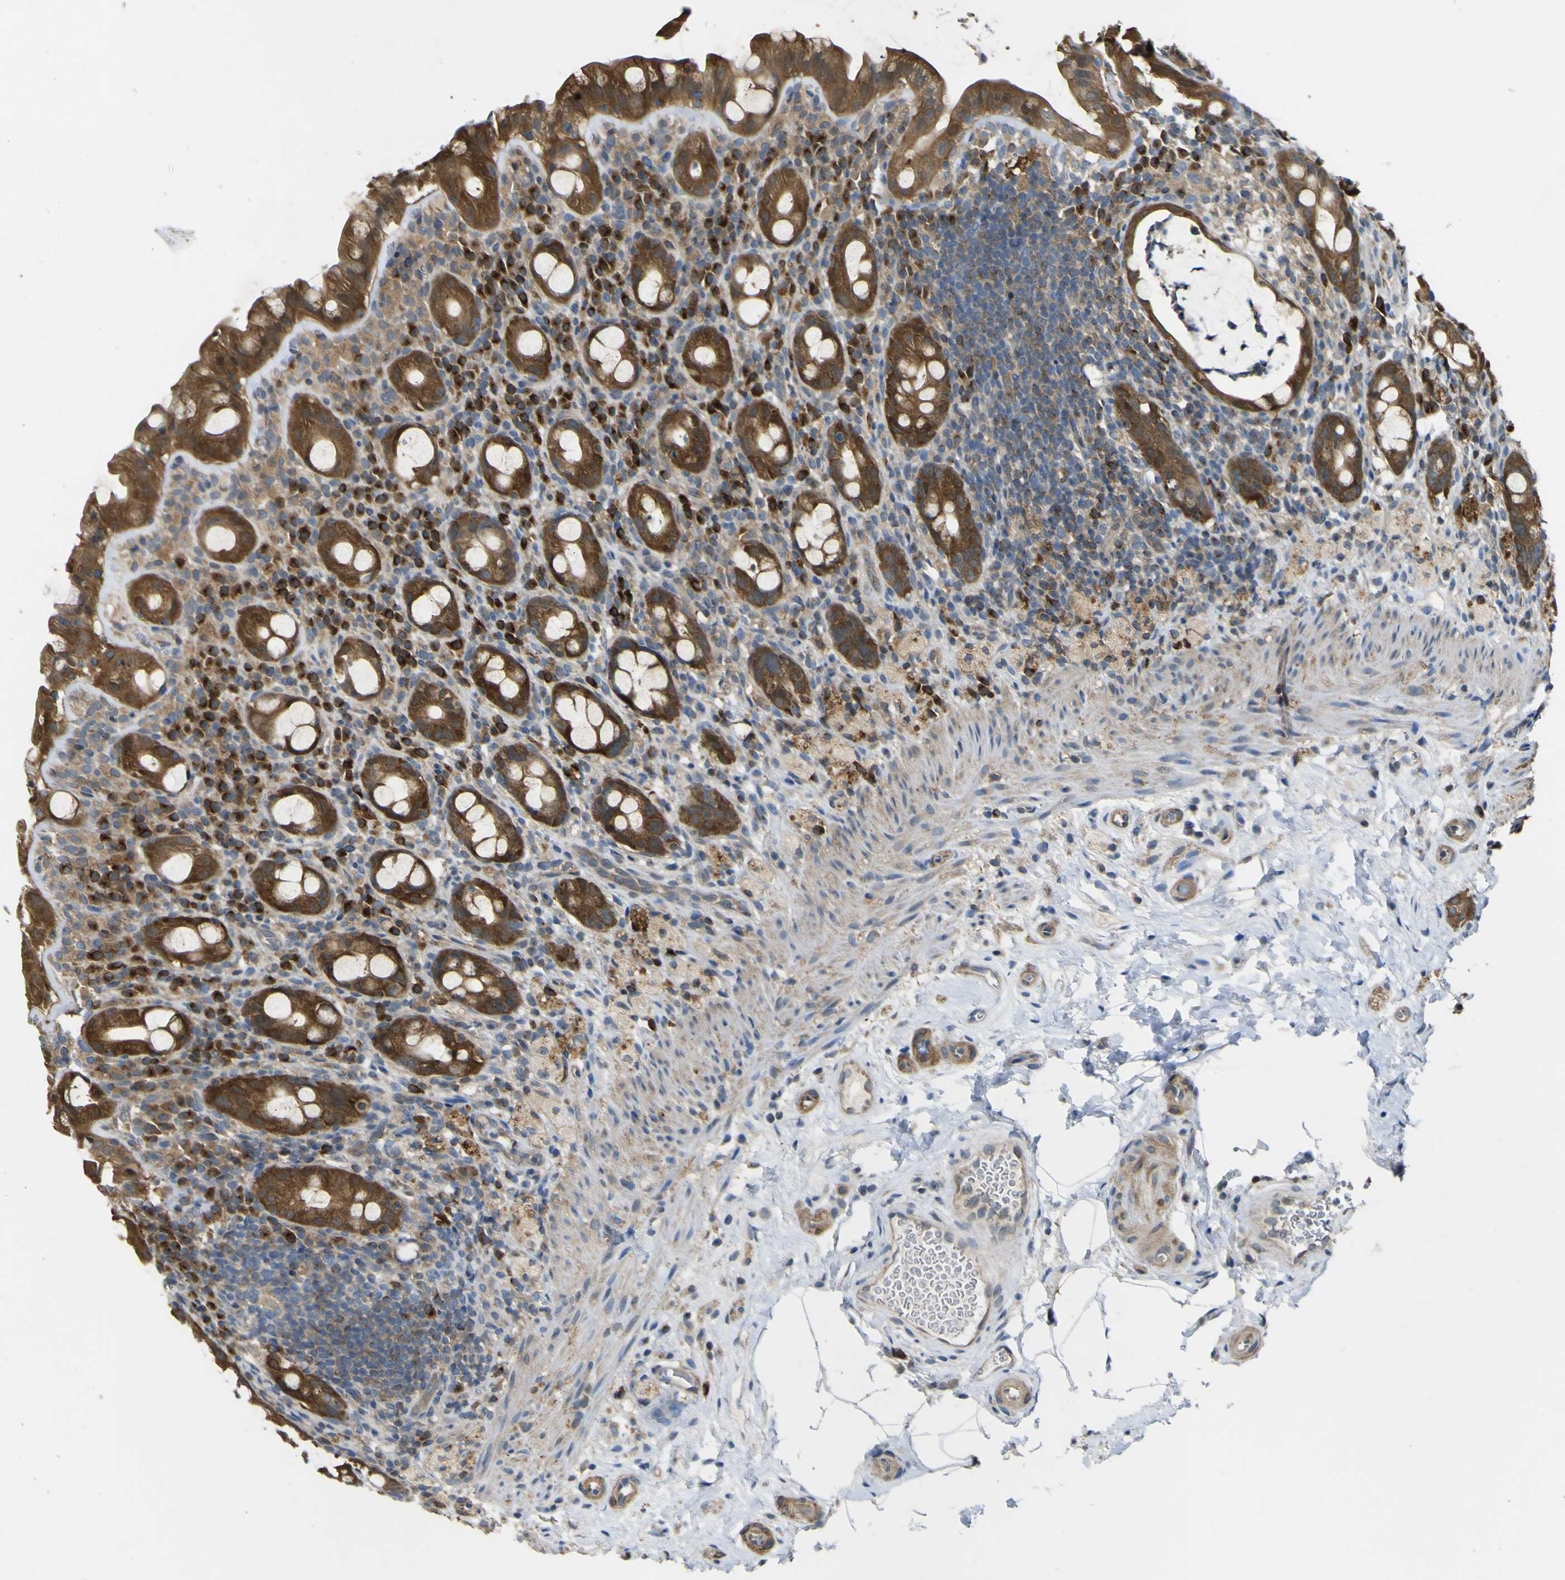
{"staining": {"intensity": "strong", "quantity": "25%-75%", "location": "cytoplasmic/membranous"}, "tissue": "rectum", "cell_type": "Glandular cells", "image_type": "normal", "snomed": [{"axis": "morphology", "description": "Normal tissue, NOS"}, {"axis": "topography", "description": "Rectum"}], "caption": "The image reveals staining of unremarkable rectum, revealing strong cytoplasmic/membranous protein positivity (brown color) within glandular cells.", "gene": "EML2", "patient": {"sex": "male", "age": 44}}